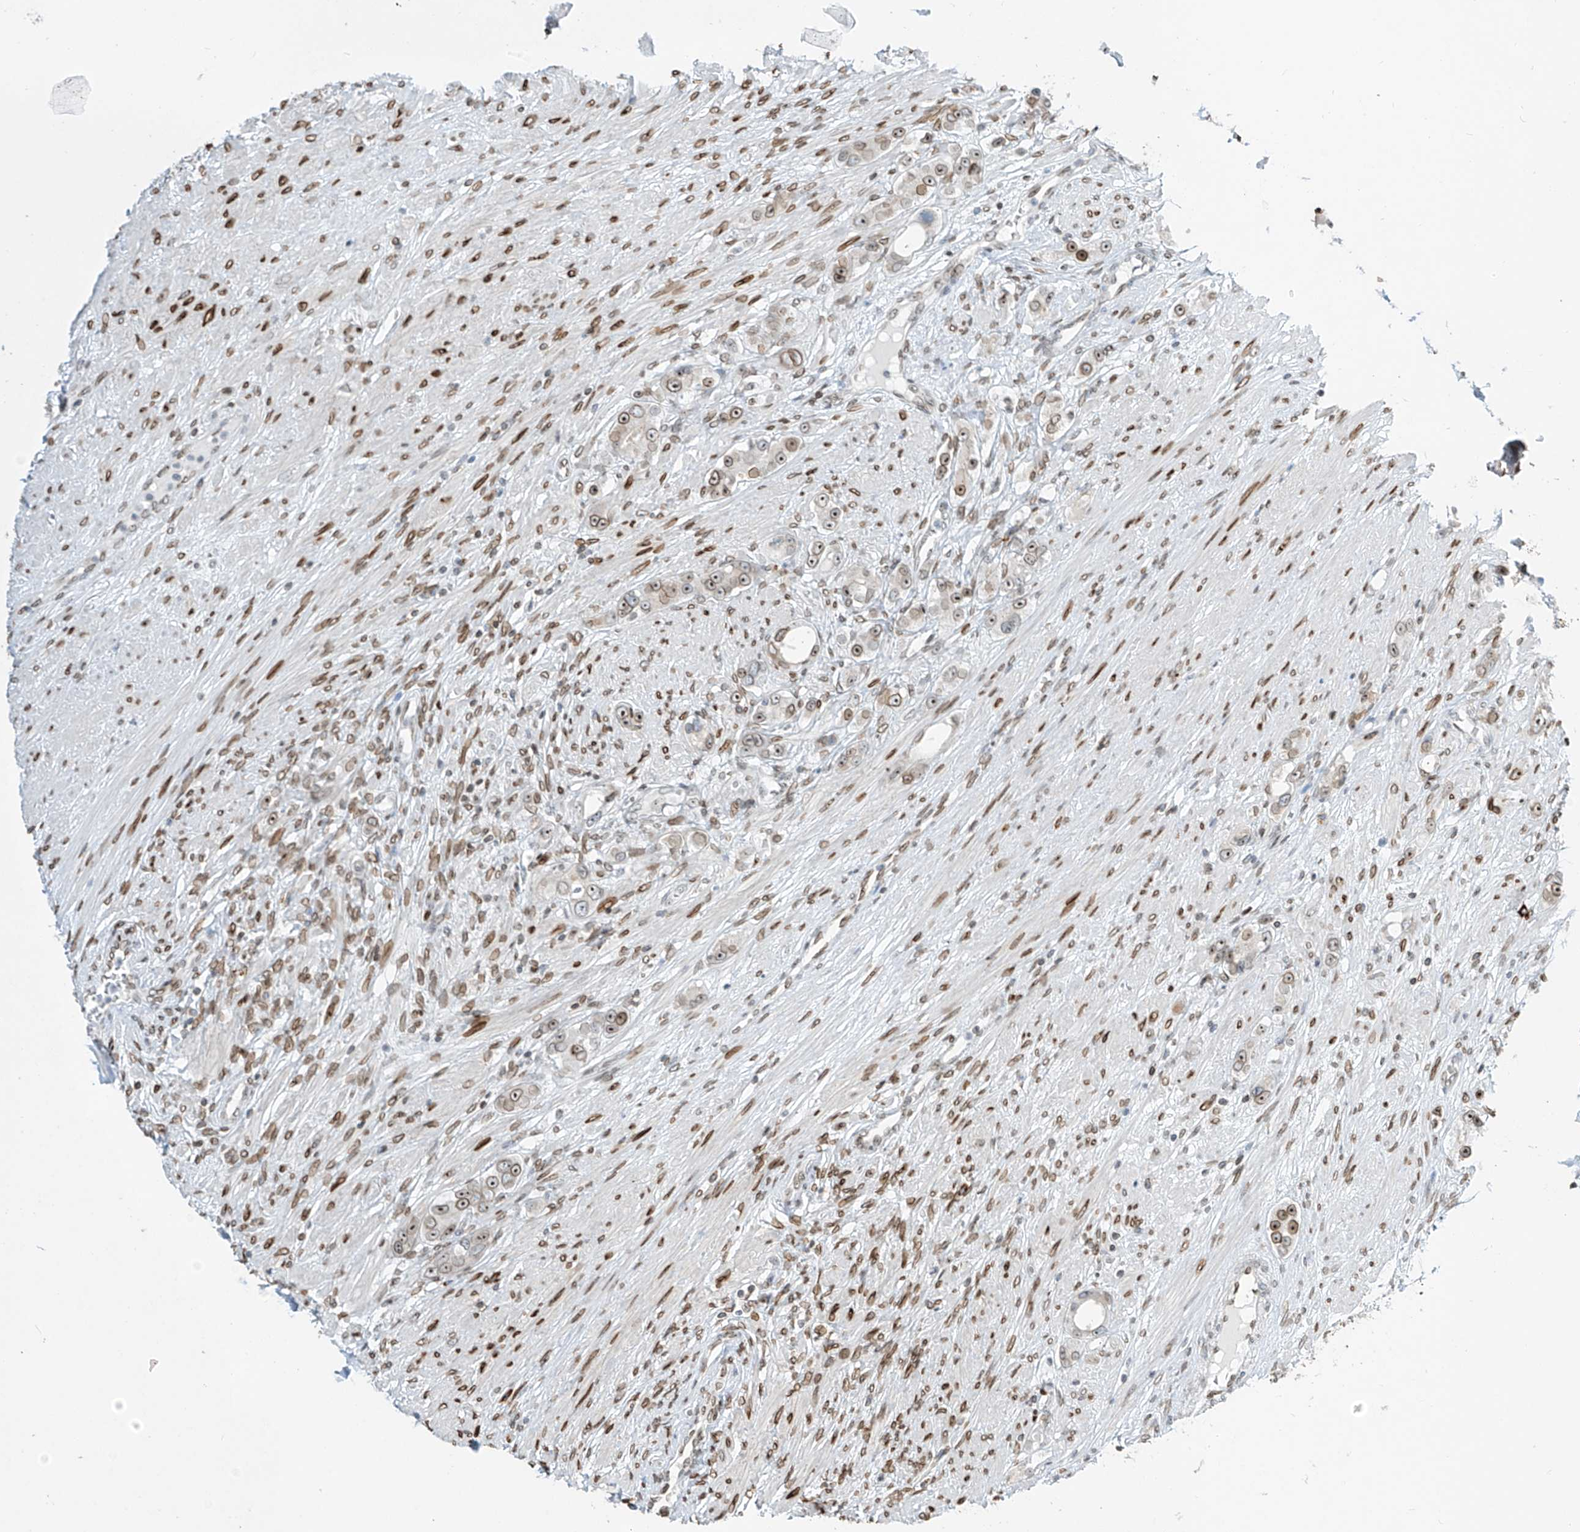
{"staining": {"intensity": "moderate", "quantity": "25%-75%", "location": "cytoplasmic/membranous,nuclear"}, "tissue": "prostate cancer", "cell_type": "Tumor cells", "image_type": "cancer", "snomed": [{"axis": "morphology", "description": "Adenocarcinoma, High grade"}, {"axis": "topography", "description": "Prostate"}], "caption": "IHC staining of prostate cancer, which demonstrates medium levels of moderate cytoplasmic/membranous and nuclear expression in approximately 25%-75% of tumor cells indicating moderate cytoplasmic/membranous and nuclear protein expression. The staining was performed using DAB (brown) for protein detection and nuclei were counterstained in hematoxylin (blue).", "gene": "SAMD15", "patient": {"sex": "male", "age": 63}}